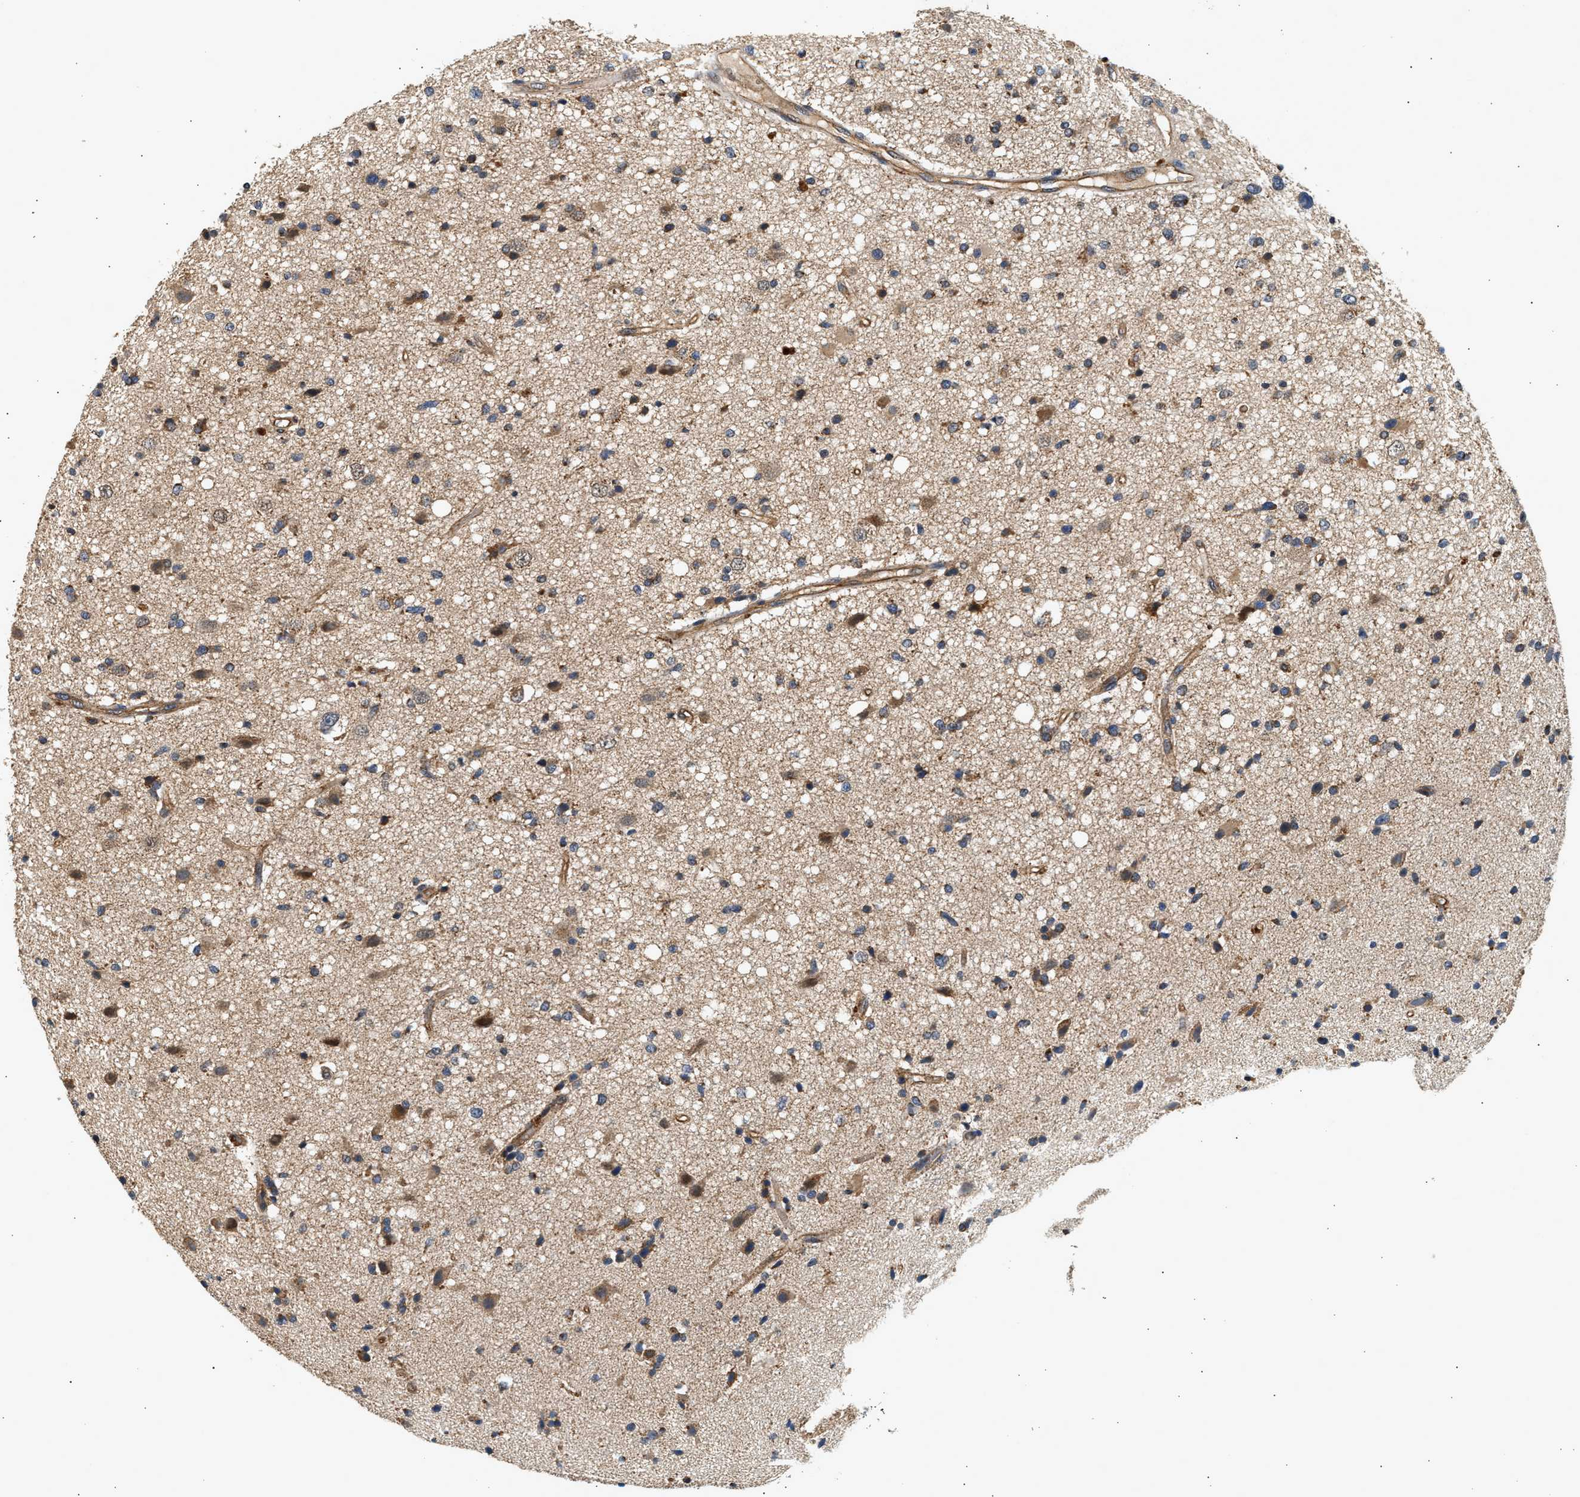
{"staining": {"intensity": "moderate", "quantity": "25%-75%", "location": "cytoplasmic/membranous"}, "tissue": "glioma", "cell_type": "Tumor cells", "image_type": "cancer", "snomed": [{"axis": "morphology", "description": "Glioma, malignant, High grade"}, {"axis": "topography", "description": "Brain"}], "caption": "Moderate cytoplasmic/membranous expression for a protein is present in approximately 25%-75% of tumor cells of malignant glioma (high-grade) using immunohistochemistry.", "gene": "DUSP14", "patient": {"sex": "male", "age": 33}}